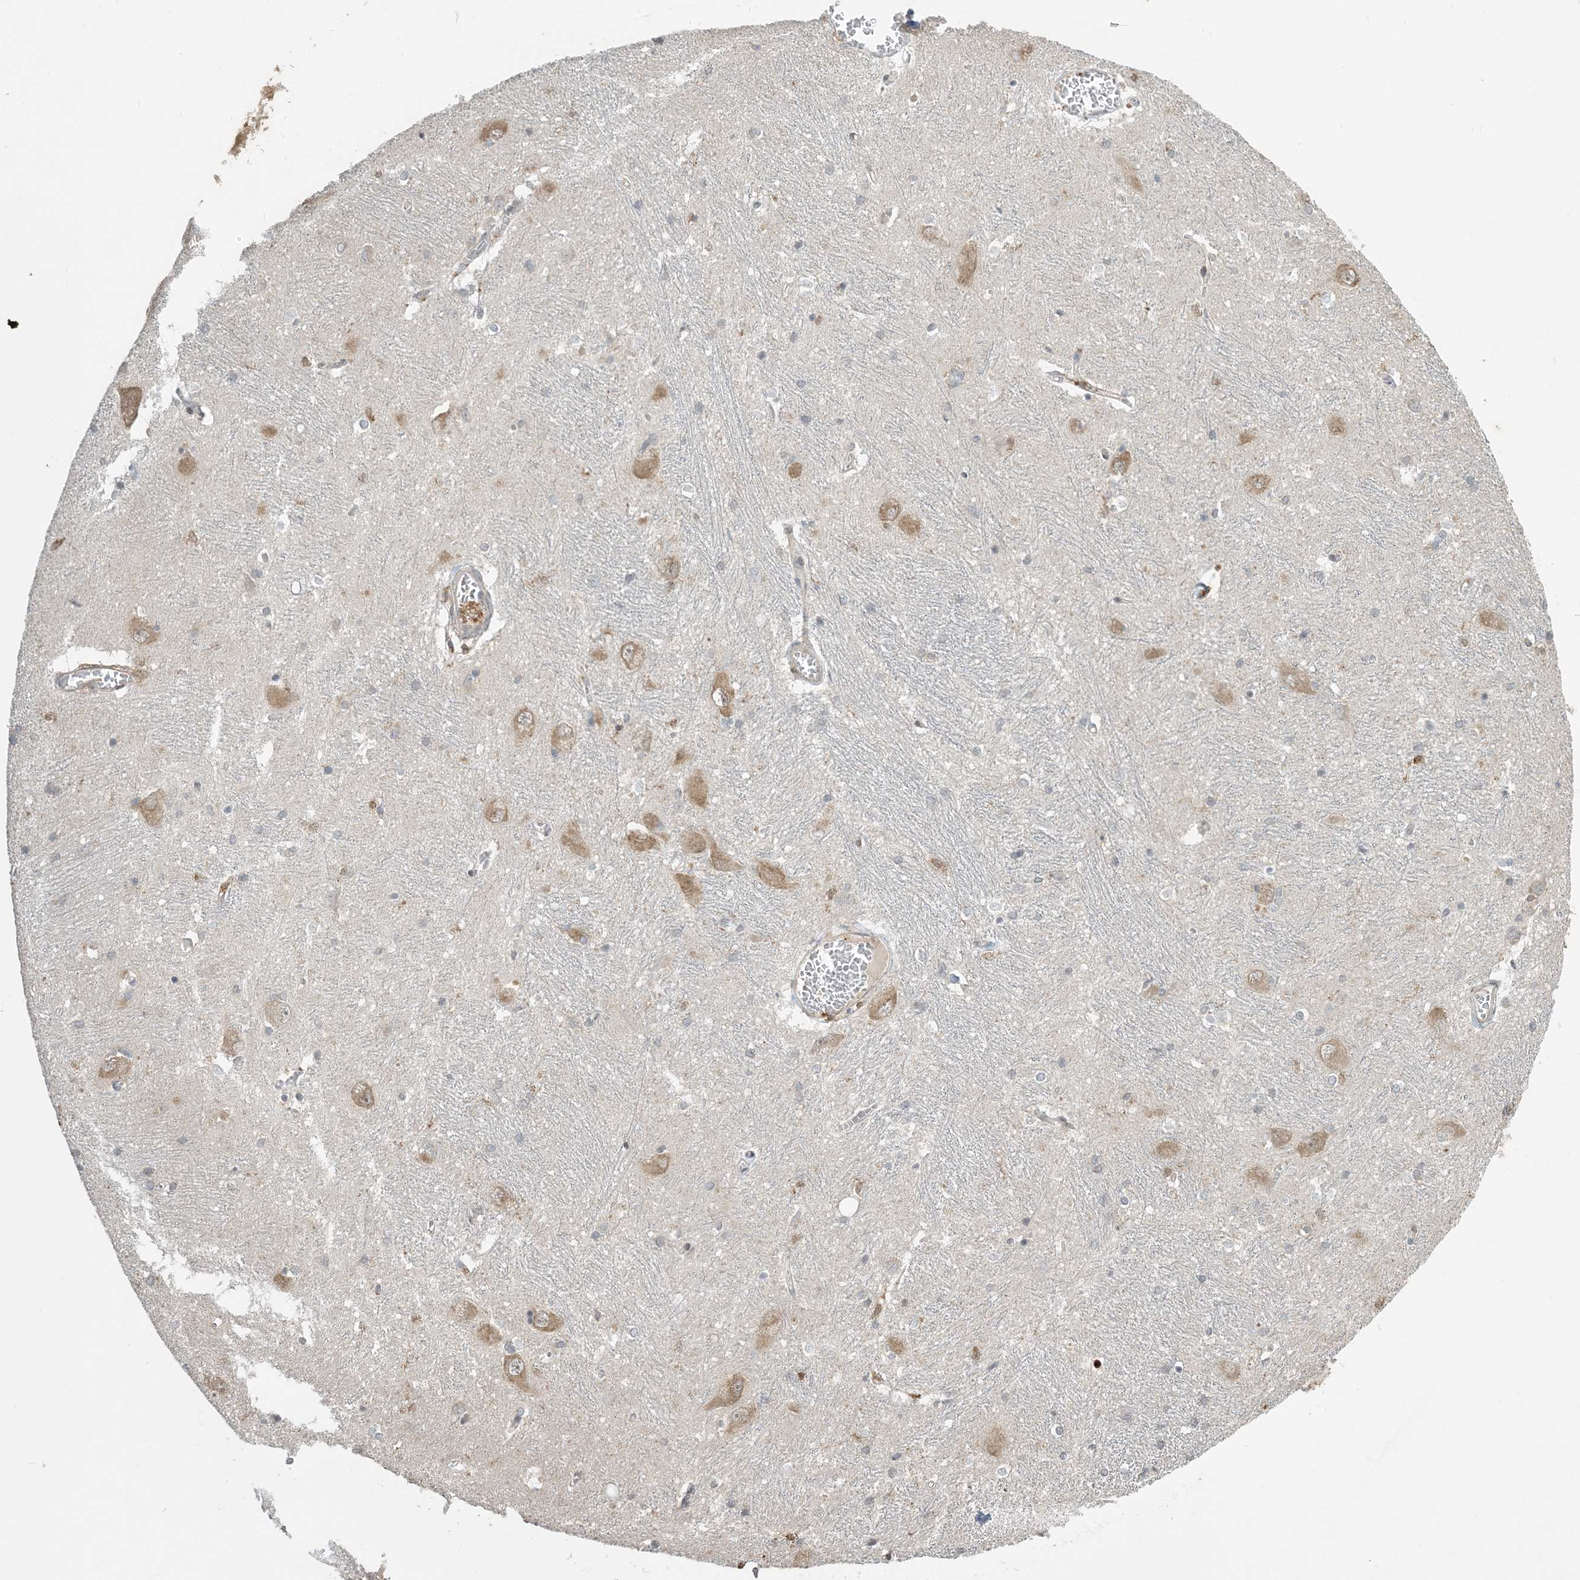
{"staining": {"intensity": "moderate", "quantity": "<25%", "location": "cytoplasmic/membranous"}, "tissue": "caudate", "cell_type": "Glial cells", "image_type": "normal", "snomed": [{"axis": "morphology", "description": "Normal tissue, NOS"}, {"axis": "topography", "description": "Lateral ventricle wall"}], "caption": "Protein expression analysis of benign caudate demonstrates moderate cytoplasmic/membranous staining in about <25% of glial cells.", "gene": "TMSB4X", "patient": {"sex": "male", "age": 37}}